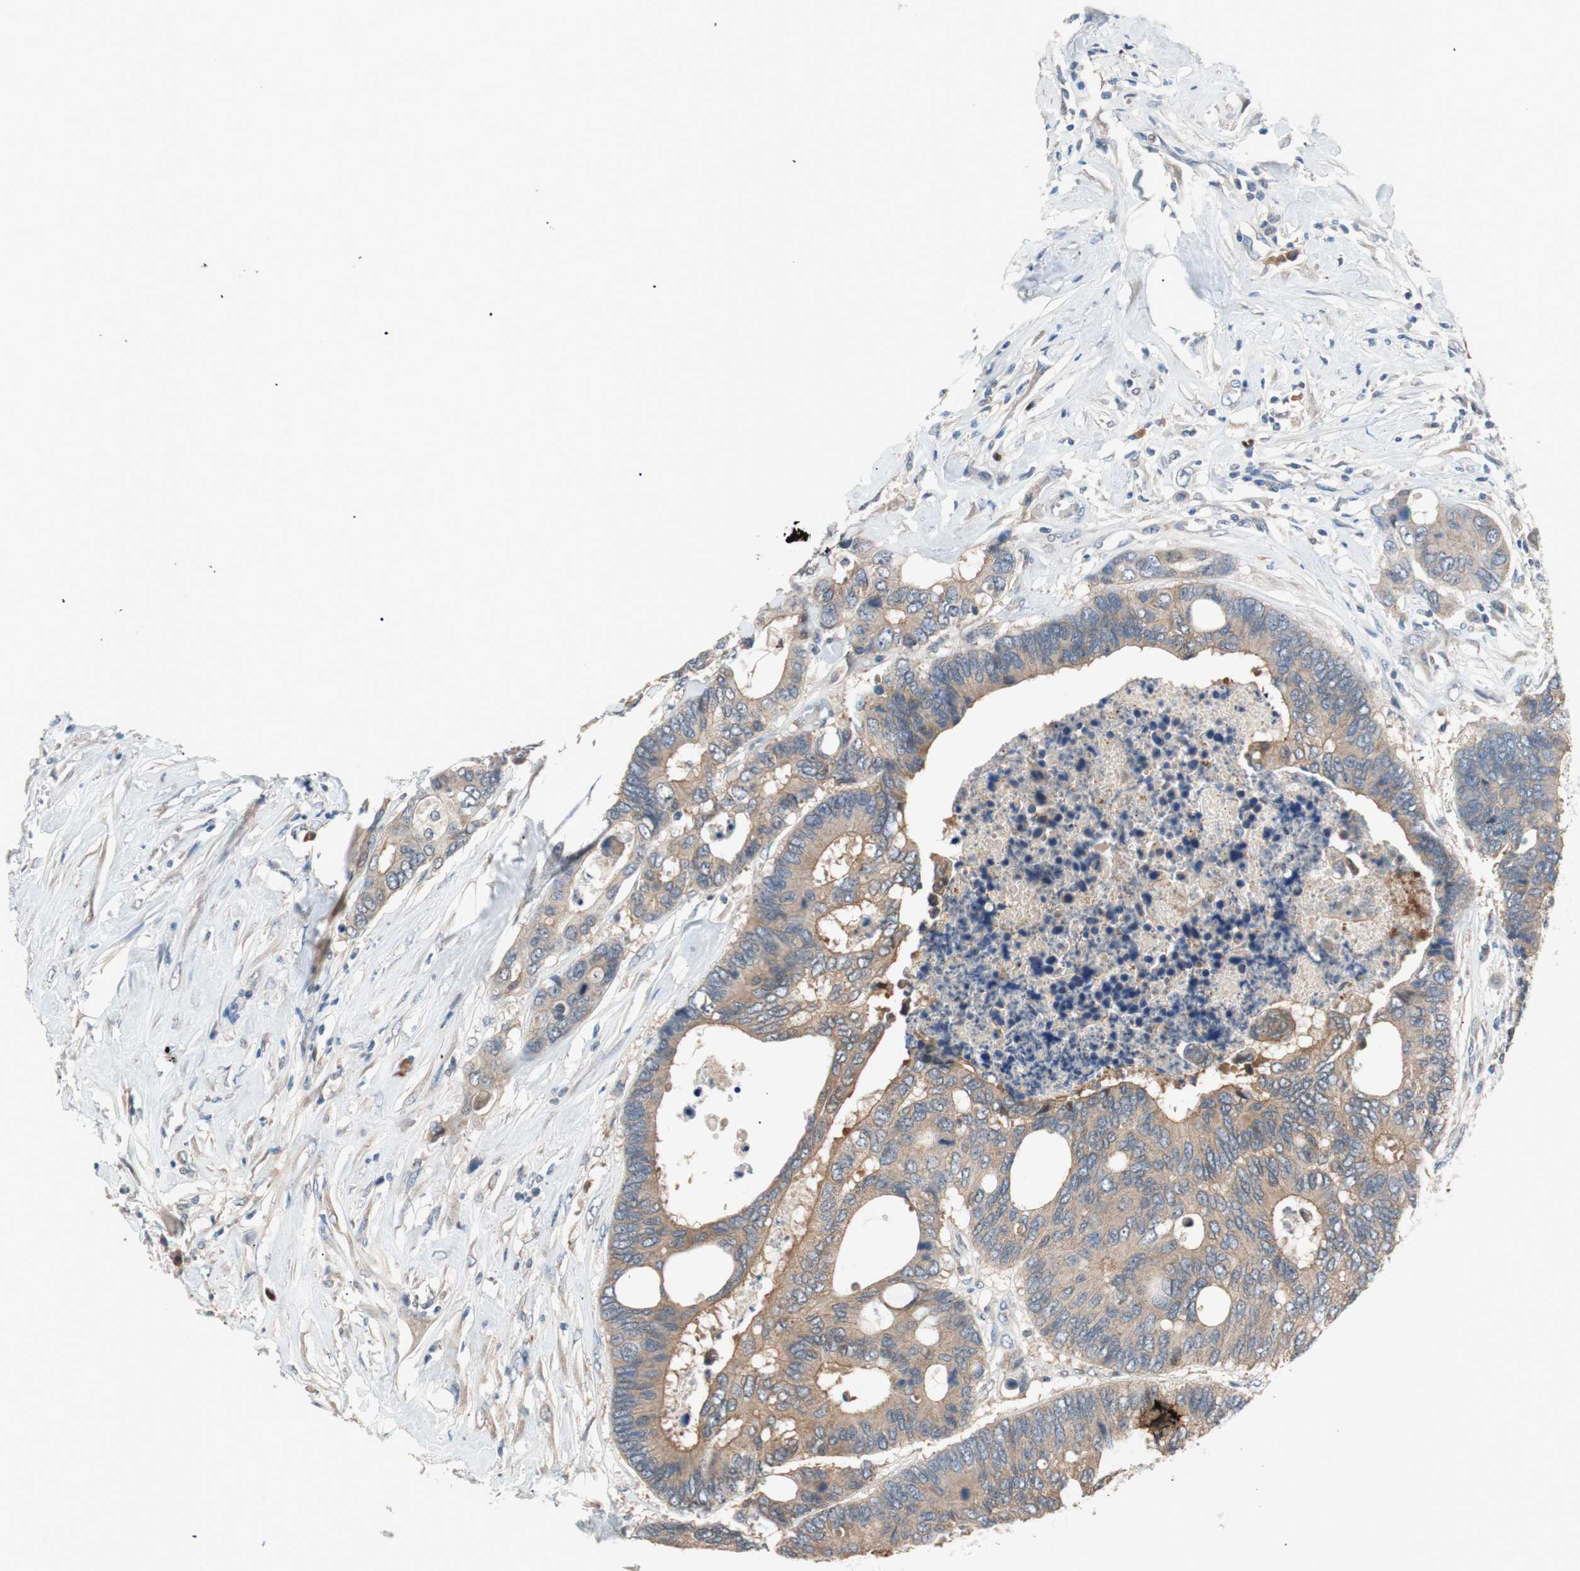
{"staining": {"intensity": "moderate", "quantity": ">75%", "location": "cytoplasmic/membranous"}, "tissue": "colorectal cancer", "cell_type": "Tumor cells", "image_type": "cancer", "snomed": [{"axis": "morphology", "description": "Adenocarcinoma, NOS"}, {"axis": "topography", "description": "Rectum"}], "caption": "Colorectal adenocarcinoma stained for a protein (brown) displays moderate cytoplasmic/membranous positive staining in about >75% of tumor cells.", "gene": "PCK1", "patient": {"sex": "male", "age": 55}}